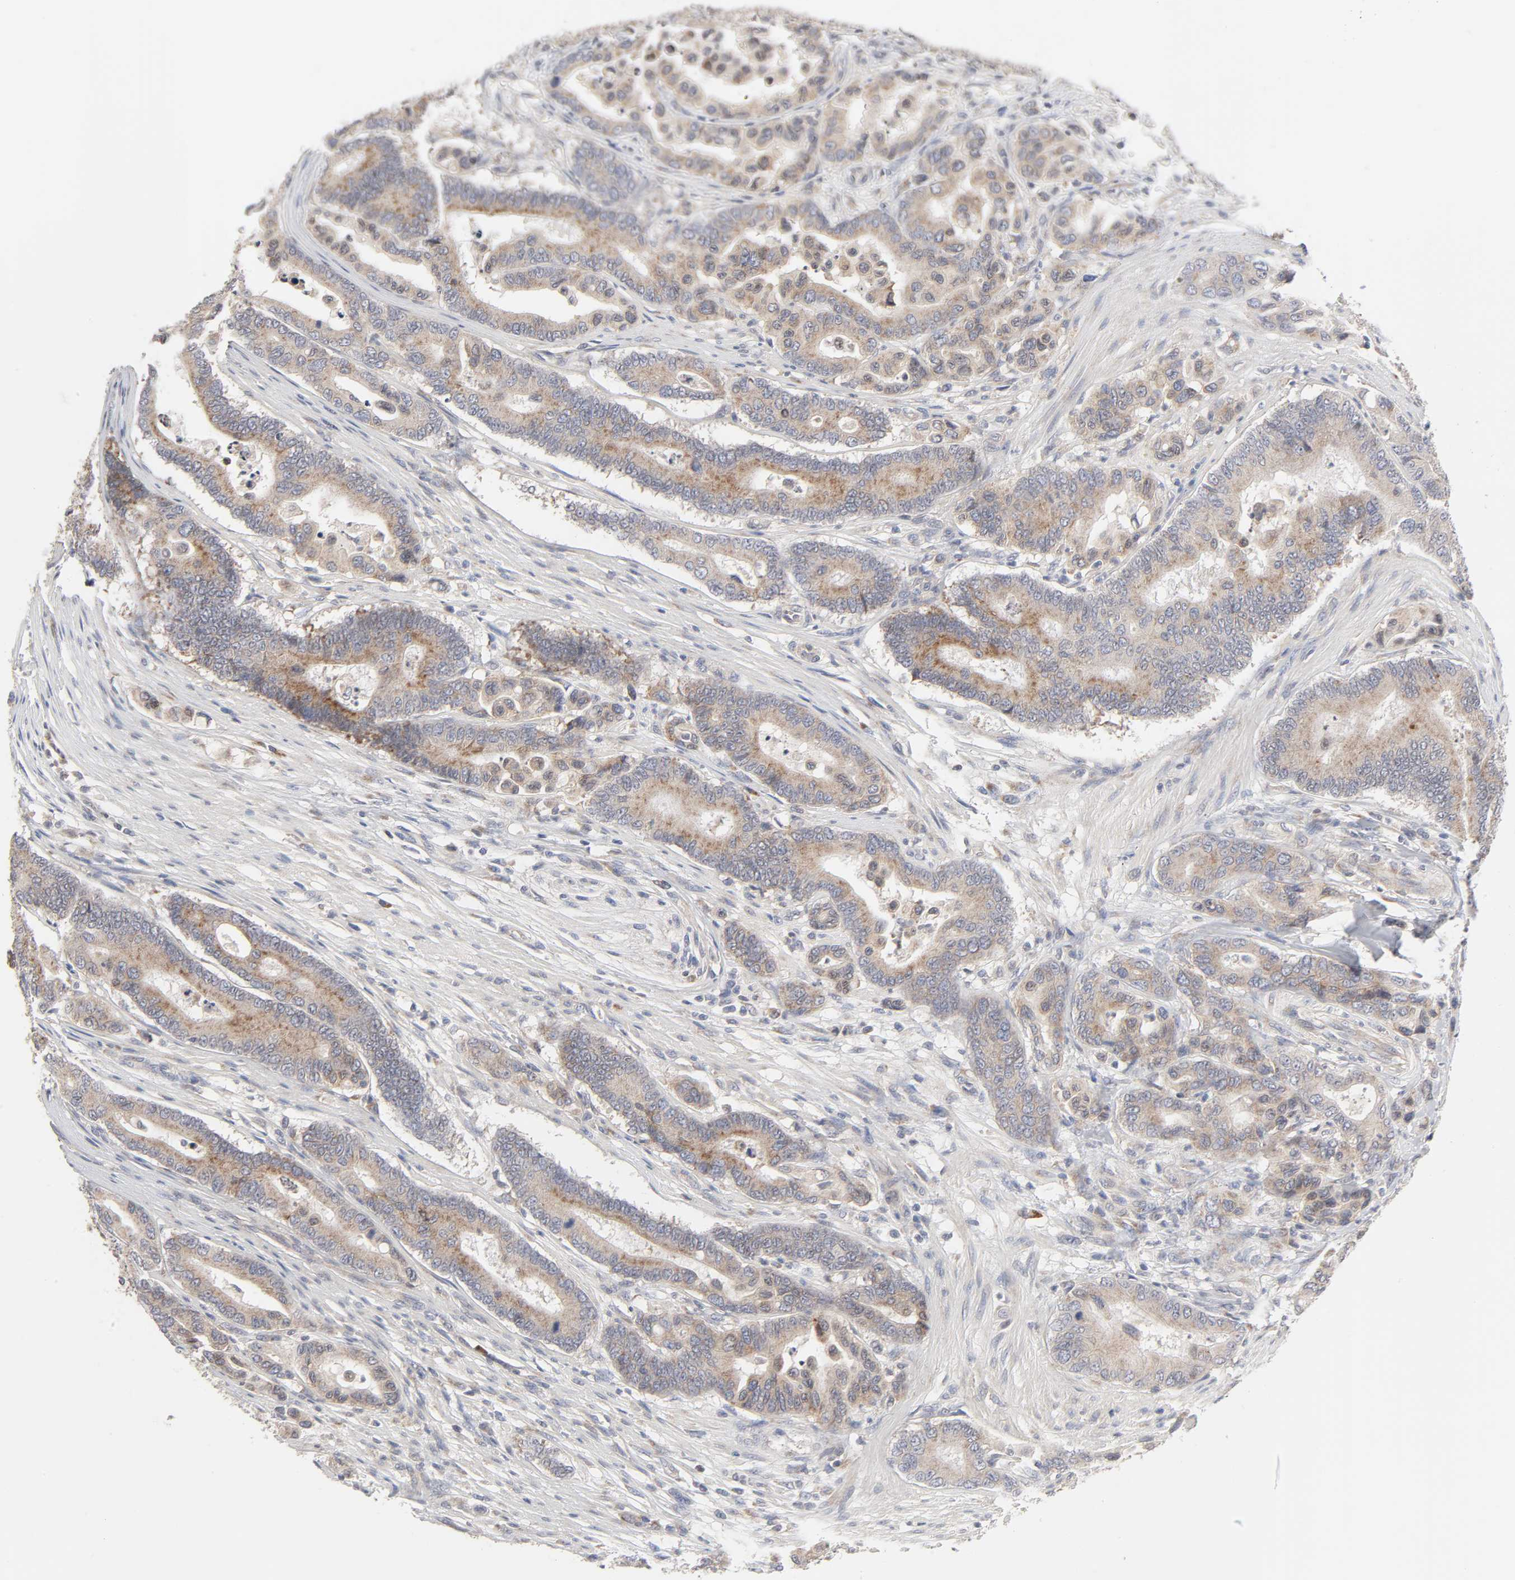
{"staining": {"intensity": "weak", "quantity": ">75%", "location": "cytoplasmic/membranous"}, "tissue": "colorectal cancer", "cell_type": "Tumor cells", "image_type": "cancer", "snomed": [{"axis": "morphology", "description": "Normal tissue, NOS"}, {"axis": "morphology", "description": "Adenocarcinoma, NOS"}, {"axis": "topography", "description": "Colon"}], "caption": "A brown stain shows weak cytoplasmic/membranous expression of a protein in colorectal adenocarcinoma tumor cells.", "gene": "IL4R", "patient": {"sex": "male", "age": 82}}